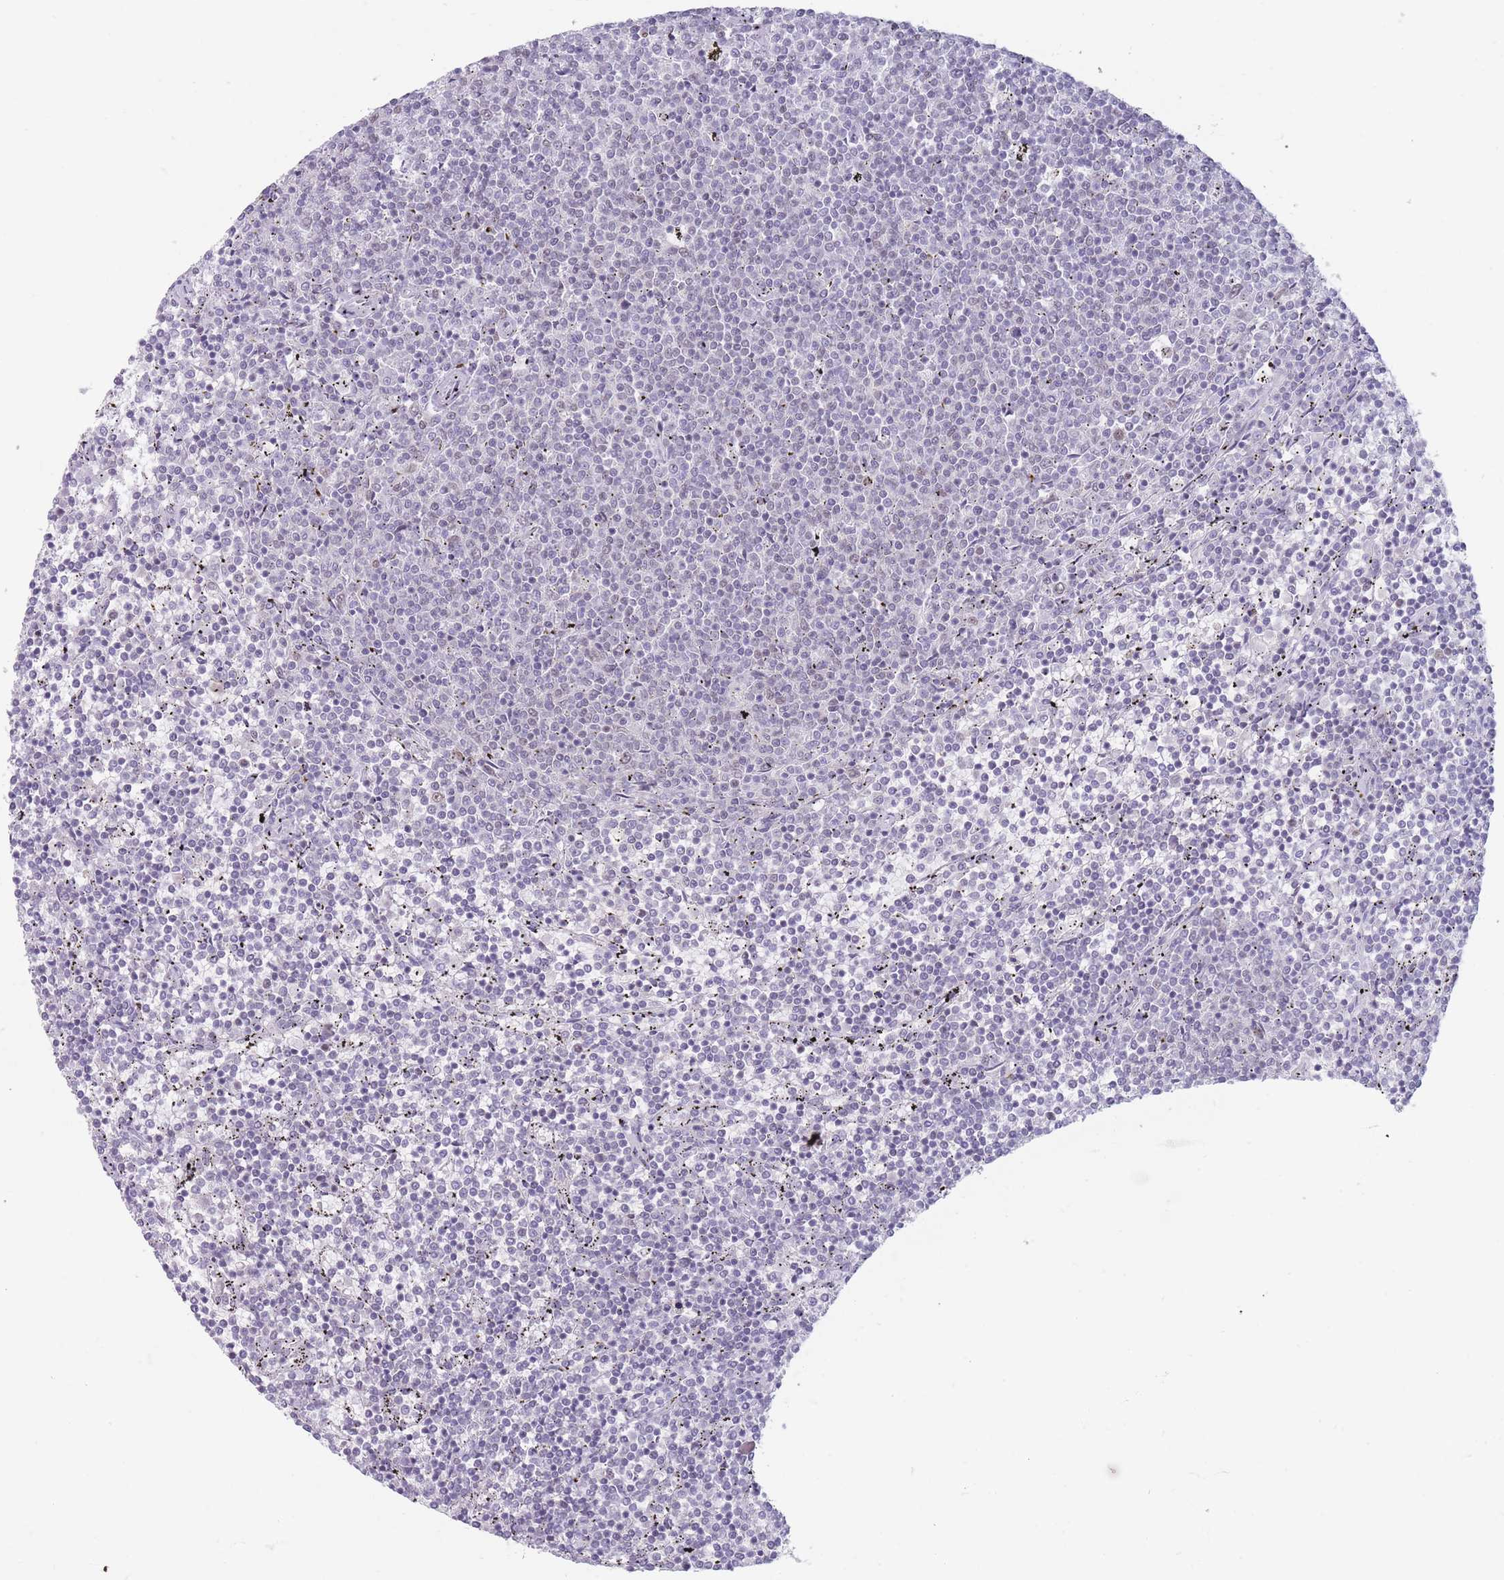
{"staining": {"intensity": "negative", "quantity": "none", "location": "none"}, "tissue": "lymphoma", "cell_type": "Tumor cells", "image_type": "cancer", "snomed": [{"axis": "morphology", "description": "Malignant lymphoma, non-Hodgkin's type, Low grade"}, {"axis": "topography", "description": "Spleen"}], "caption": "Photomicrograph shows no significant protein positivity in tumor cells of lymphoma. (Brightfield microscopy of DAB (3,3'-diaminobenzidine) immunohistochemistry at high magnification).", "gene": "ARID3B", "patient": {"sex": "female", "age": 50}}